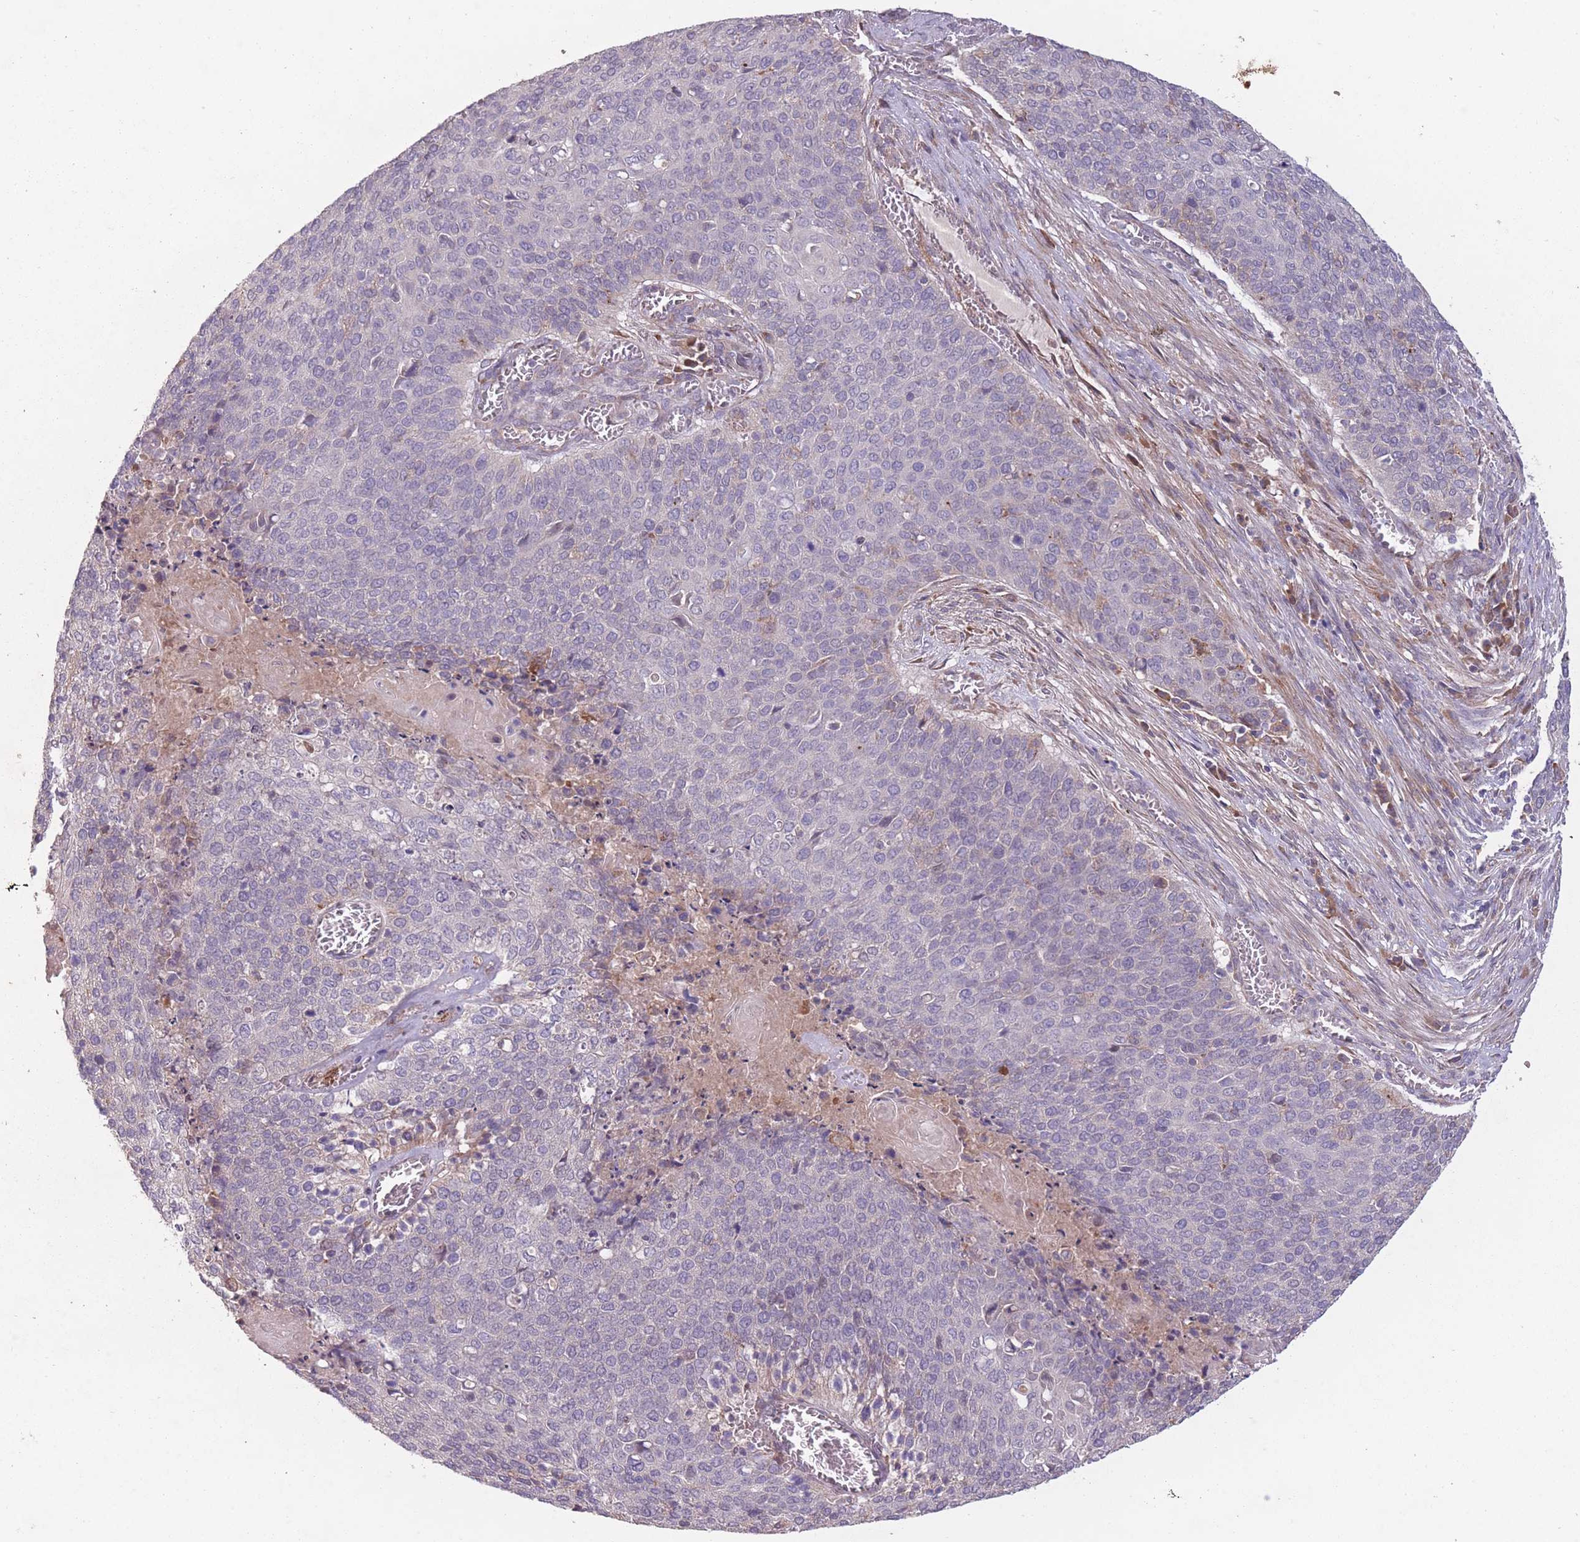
{"staining": {"intensity": "negative", "quantity": "none", "location": "none"}, "tissue": "cervical cancer", "cell_type": "Tumor cells", "image_type": "cancer", "snomed": [{"axis": "morphology", "description": "Squamous cell carcinoma, NOS"}, {"axis": "topography", "description": "Cervix"}], "caption": "Human cervical cancer (squamous cell carcinoma) stained for a protein using immunohistochemistry (IHC) displays no expression in tumor cells.", "gene": "OR2V2", "patient": {"sex": "female", "age": 39}}